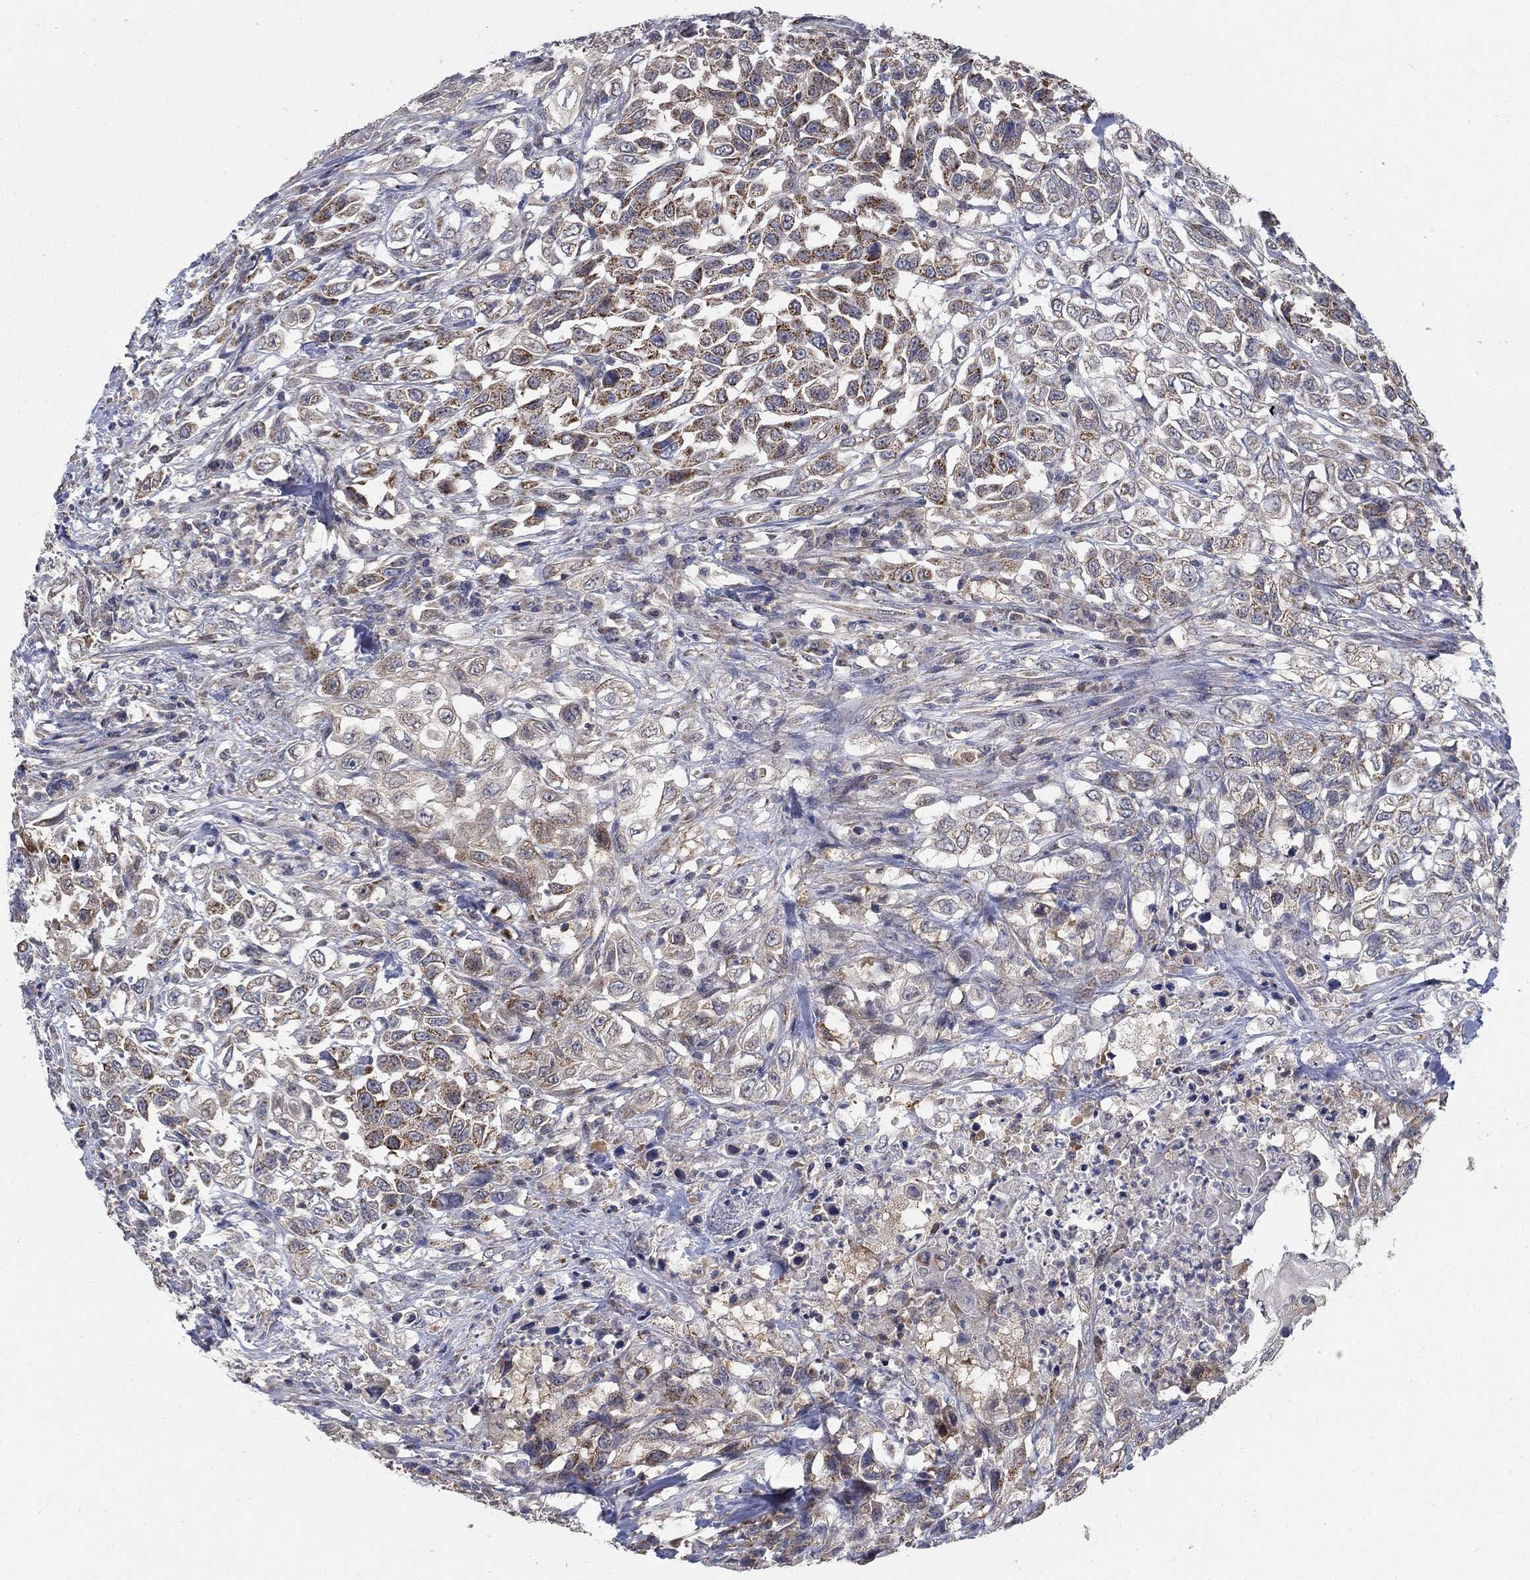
{"staining": {"intensity": "moderate", "quantity": "<25%", "location": "cytoplasmic/membranous"}, "tissue": "urothelial cancer", "cell_type": "Tumor cells", "image_type": "cancer", "snomed": [{"axis": "morphology", "description": "Urothelial carcinoma, High grade"}, {"axis": "topography", "description": "Urinary bladder"}], "caption": "A low amount of moderate cytoplasmic/membranous expression is appreciated in approximately <25% of tumor cells in urothelial cancer tissue. Nuclei are stained in blue.", "gene": "NME7", "patient": {"sex": "female", "age": 56}}